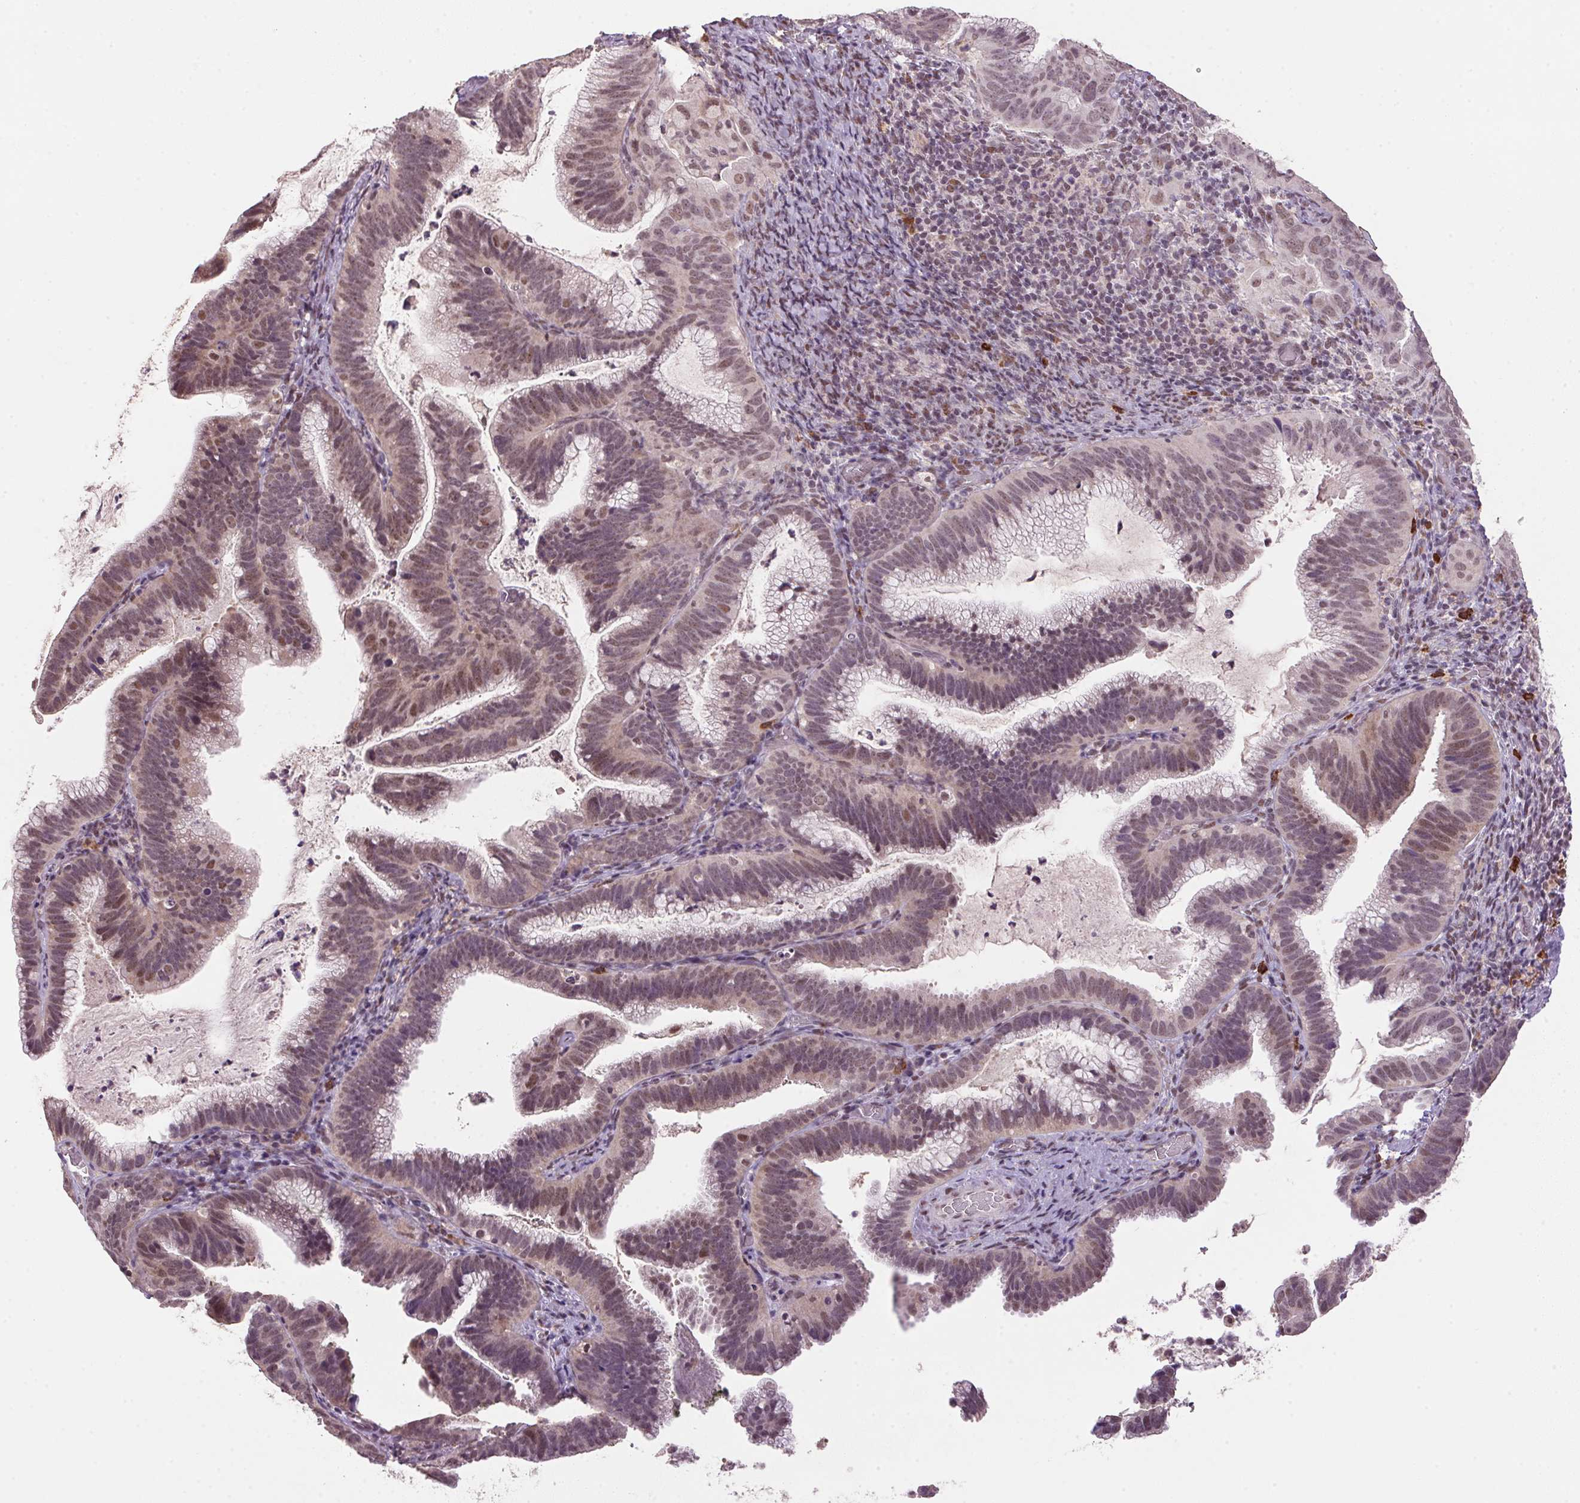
{"staining": {"intensity": "moderate", "quantity": ">75%", "location": "nuclear"}, "tissue": "cervical cancer", "cell_type": "Tumor cells", "image_type": "cancer", "snomed": [{"axis": "morphology", "description": "Adenocarcinoma, NOS"}, {"axis": "topography", "description": "Cervix"}], "caption": "IHC staining of cervical cancer (adenocarcinoma), which demonstrates medium levels of moderate nuclear staining in about >75% of tumor cells indicating moderate nuclear protein staining. The staining was performed using DAB (brown) for protein detection and nuclei were counterstained in hematoxylin (blue).", "gene": "ZBTB4", "patient": {"sex": "female", "age": 61}}